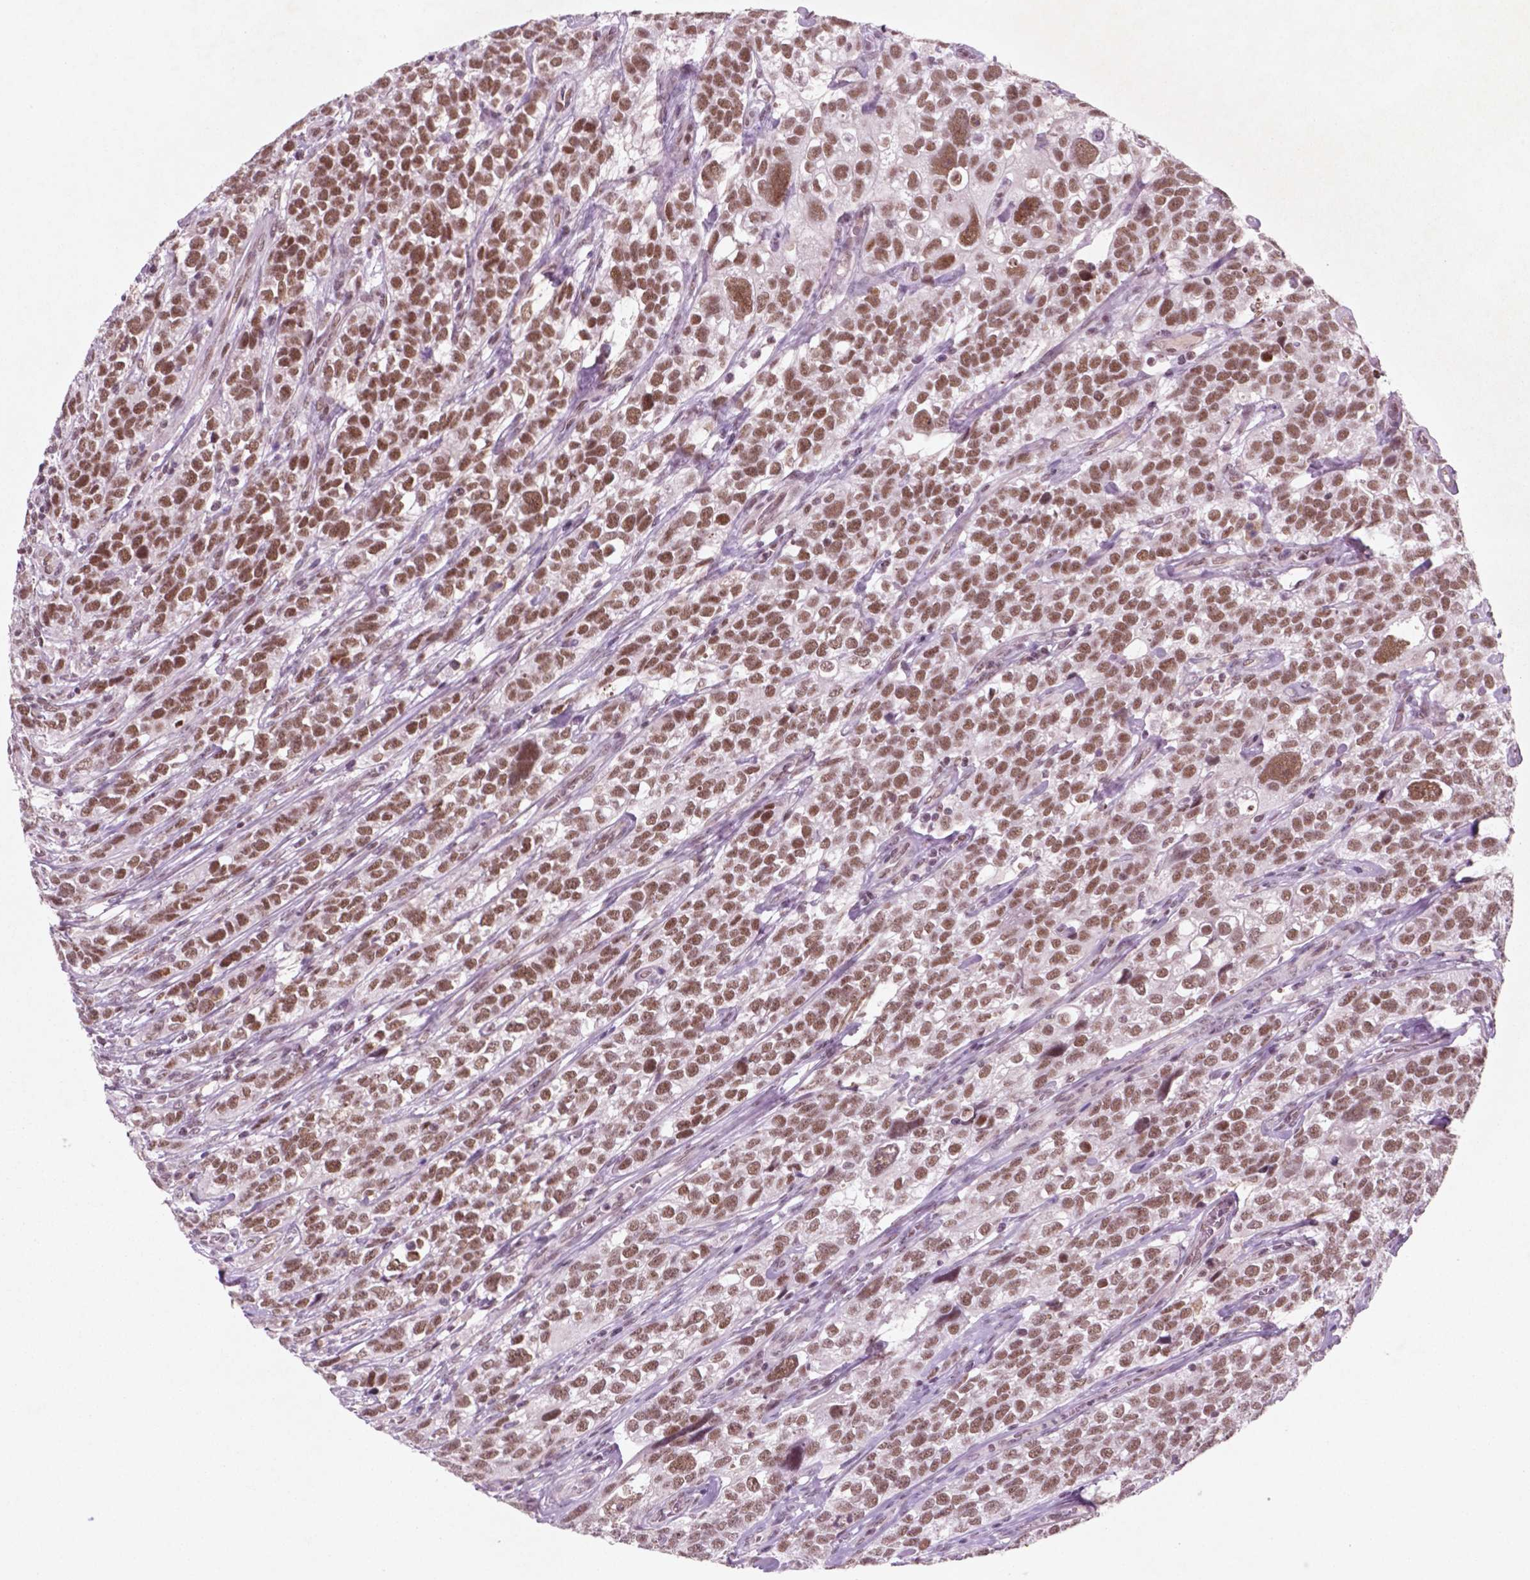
{"staining": {"intensity": "moderate", "quantity": ">75%", "location": "nuclear"}, "tissue": "urothelial cancer", "cell_type": "Tumor cells", "image_type": "cancer", "snomed": [{"axis": "morphology", "description": "Urothelial carcinoma, High grade"}, {"axis": "topography", "description": "Urinary bladder"}], "caption": "Immunohistochemical staining of human high-grade urothelial carcinoma shows medium levels of moderate nuclear protein staining in about >75% of tumor cells.", "gene": "CTR9", "patient": {"sex": "female", "age": 58}}